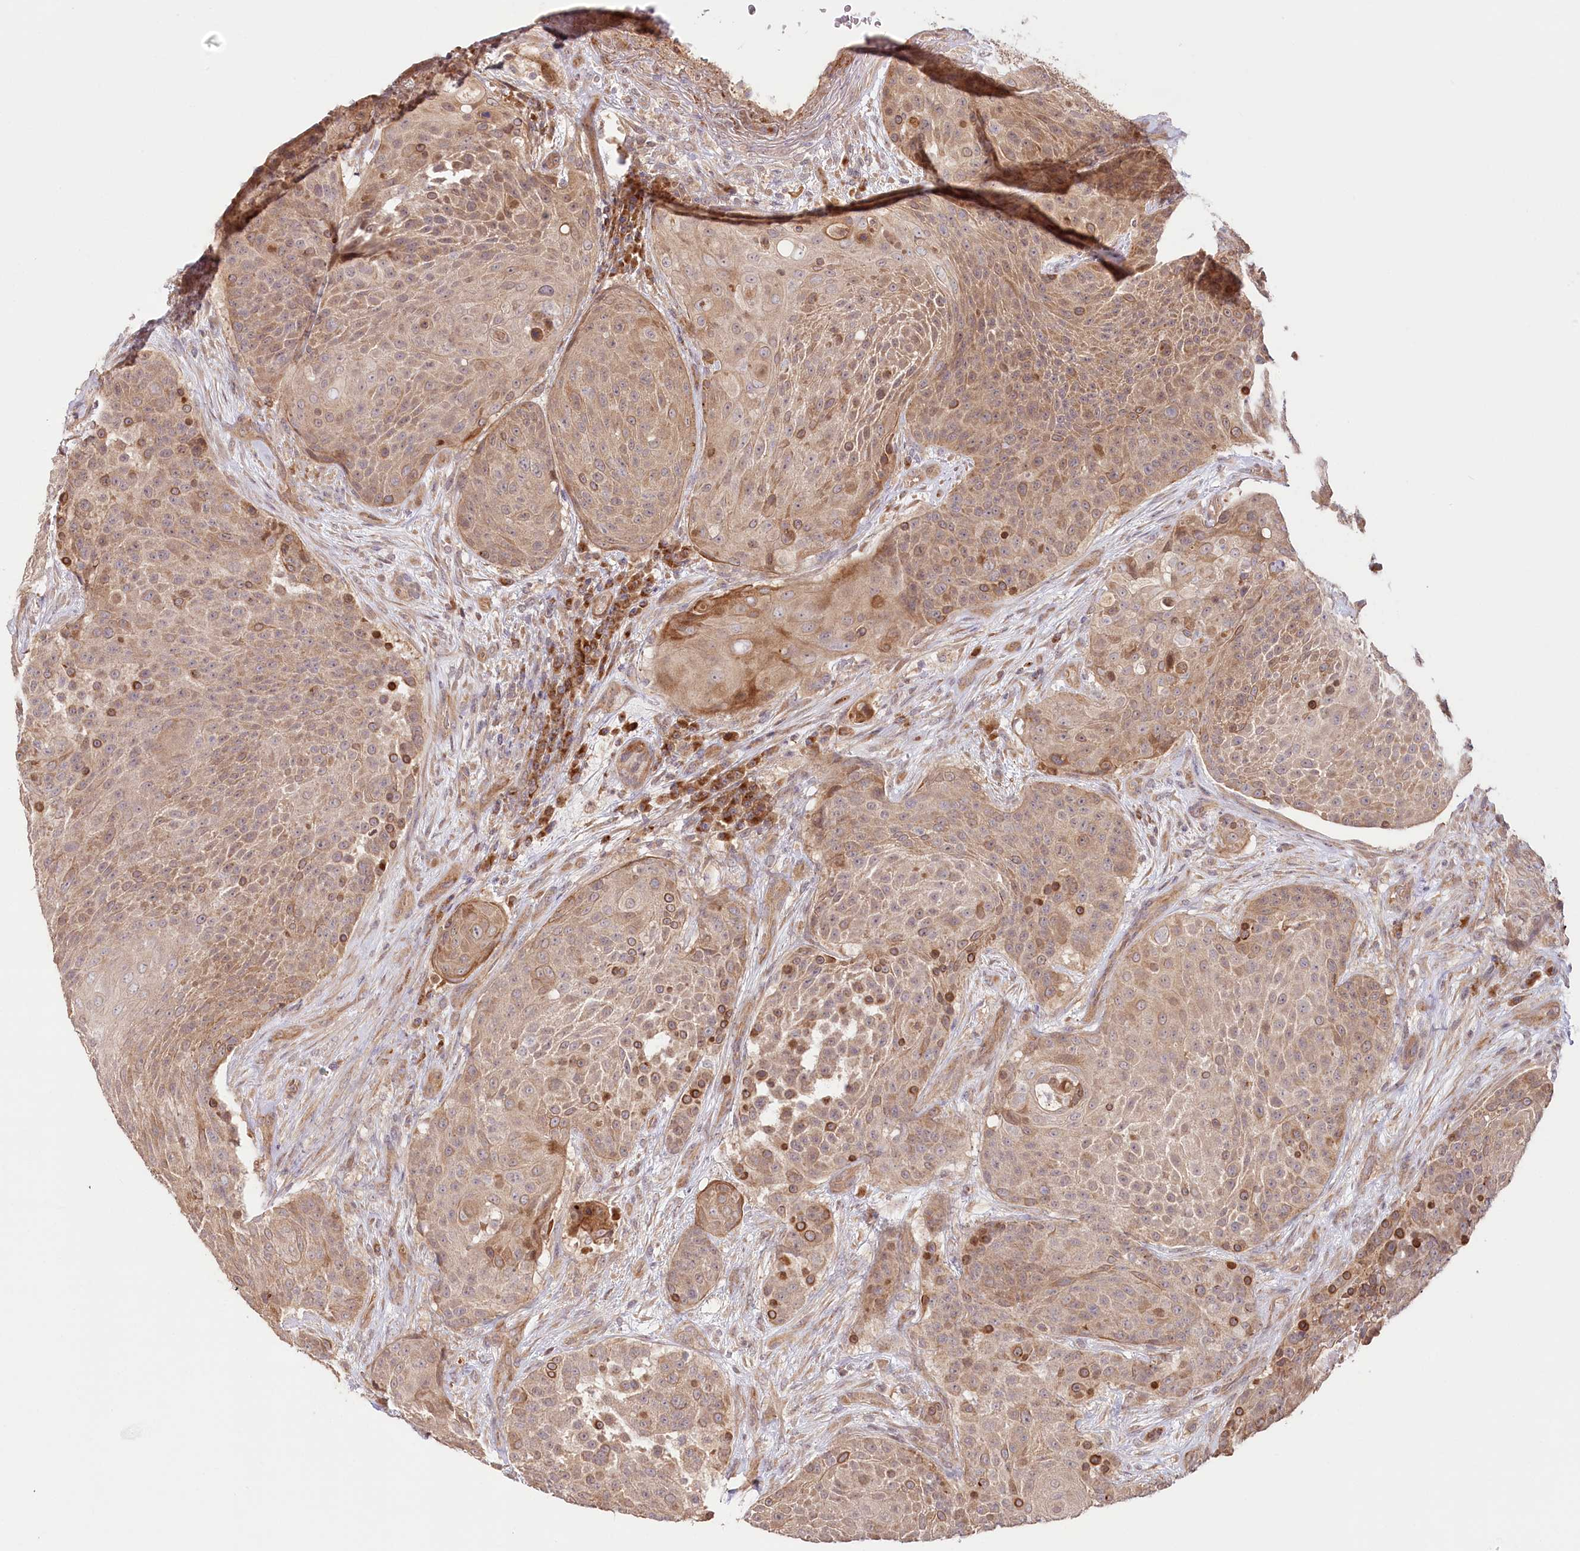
{"staining": {"intensity": "moderate", "quantity": ">75%", "location": "cytoplasmic/membranous"}, "tissue": "urothelial cancer", "cell_type": "Tumor cells", "image_type": "cancer", "snomed": [{"axis": "morphology", "description": "Urothelial carcinoma, High grade"}, {"axis": "topography", "description": "Urinary bladder"}], "caption": "Urothelial carcinoma (high-grade) stained with a protein marker reveals moderate staining in tumor cells.", "gene": "CEP70", "patient": {"sex": "female", "age": 63}}